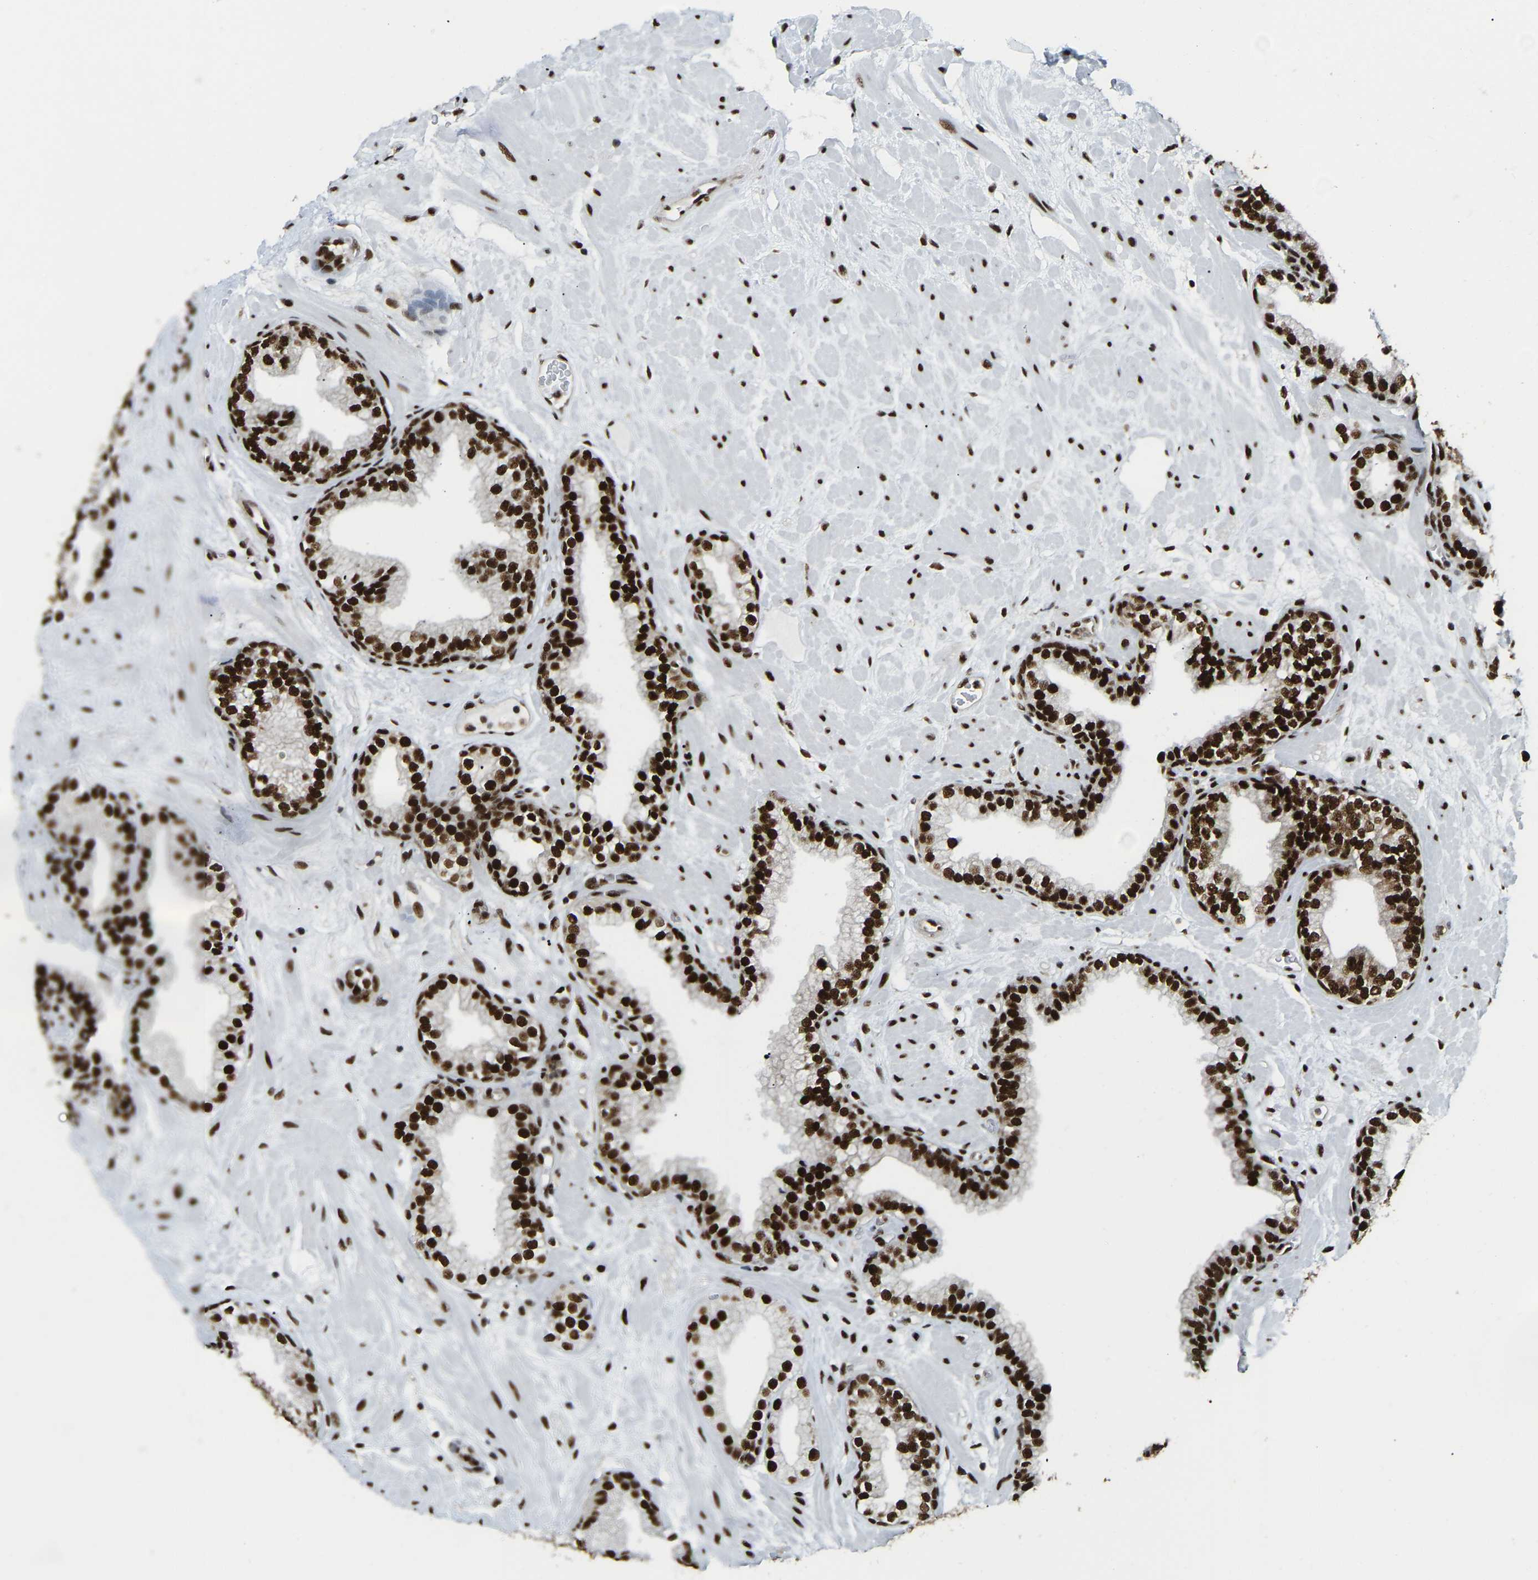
{"staining": {"intensity": "strong", "quantity": ">75%", "location": "nuclear"}, "tissue": "prostate", "cell_type": "Glandular cells", "image_type": "normal", "snomed": [{"axis": "morphology", "description": "Normal tissue, NOS"}, {"axis": "morphology", "description": "Urothelial carcinoma, Low grade"}, {"axis": "topography", "description": "Urinary bladder"}, {"axis": "topography", "description": "Prostate"}], "caption": "Protein staining displays strong nuclear staining in approximately >75% of glandular cells in normal prostate. (Brightfield microscopy of DAB IHC at high magnification).", "gene": "NUMA1", "patient": {"sex": "male", "age": 60}}